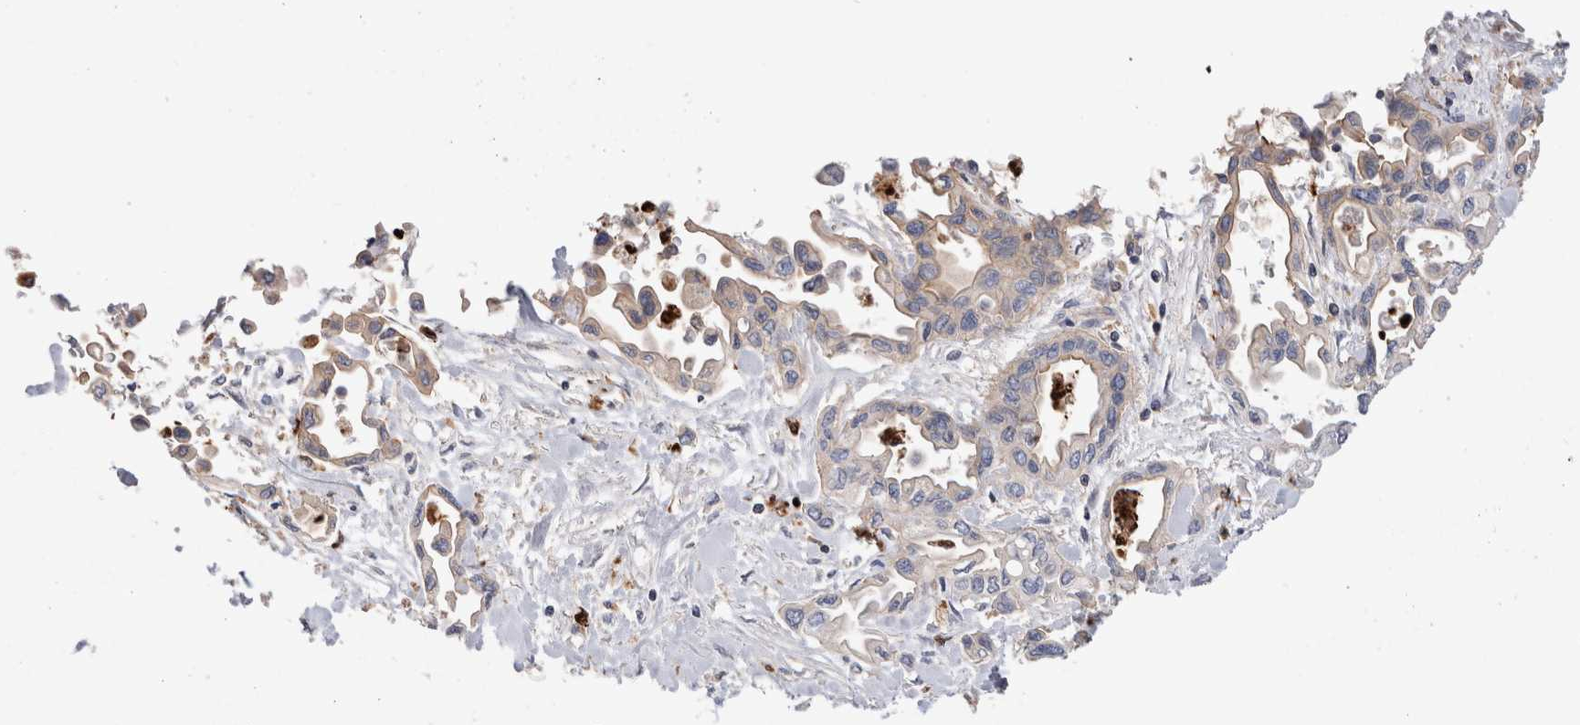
{"staining": {"intensity": "weak", "quantity": "<25%", "location": "cytoplasmic/membranous"}, "tissue": "pancreatic cancer", "cell_type": "Tumor cells", "image_type": "cancer", "snomed": [{"axis": "morphology", "description": "Adenocarcinoma, NOS"}, {"axis": "topography", "description": "Pancreas"}], "caption": "Immunohistochemistry of pancreatic adenocarcinoma exhibits no staining in tumor cells.", "gene": "NXT2", "patient": {"sex": "female", "age": 57}}